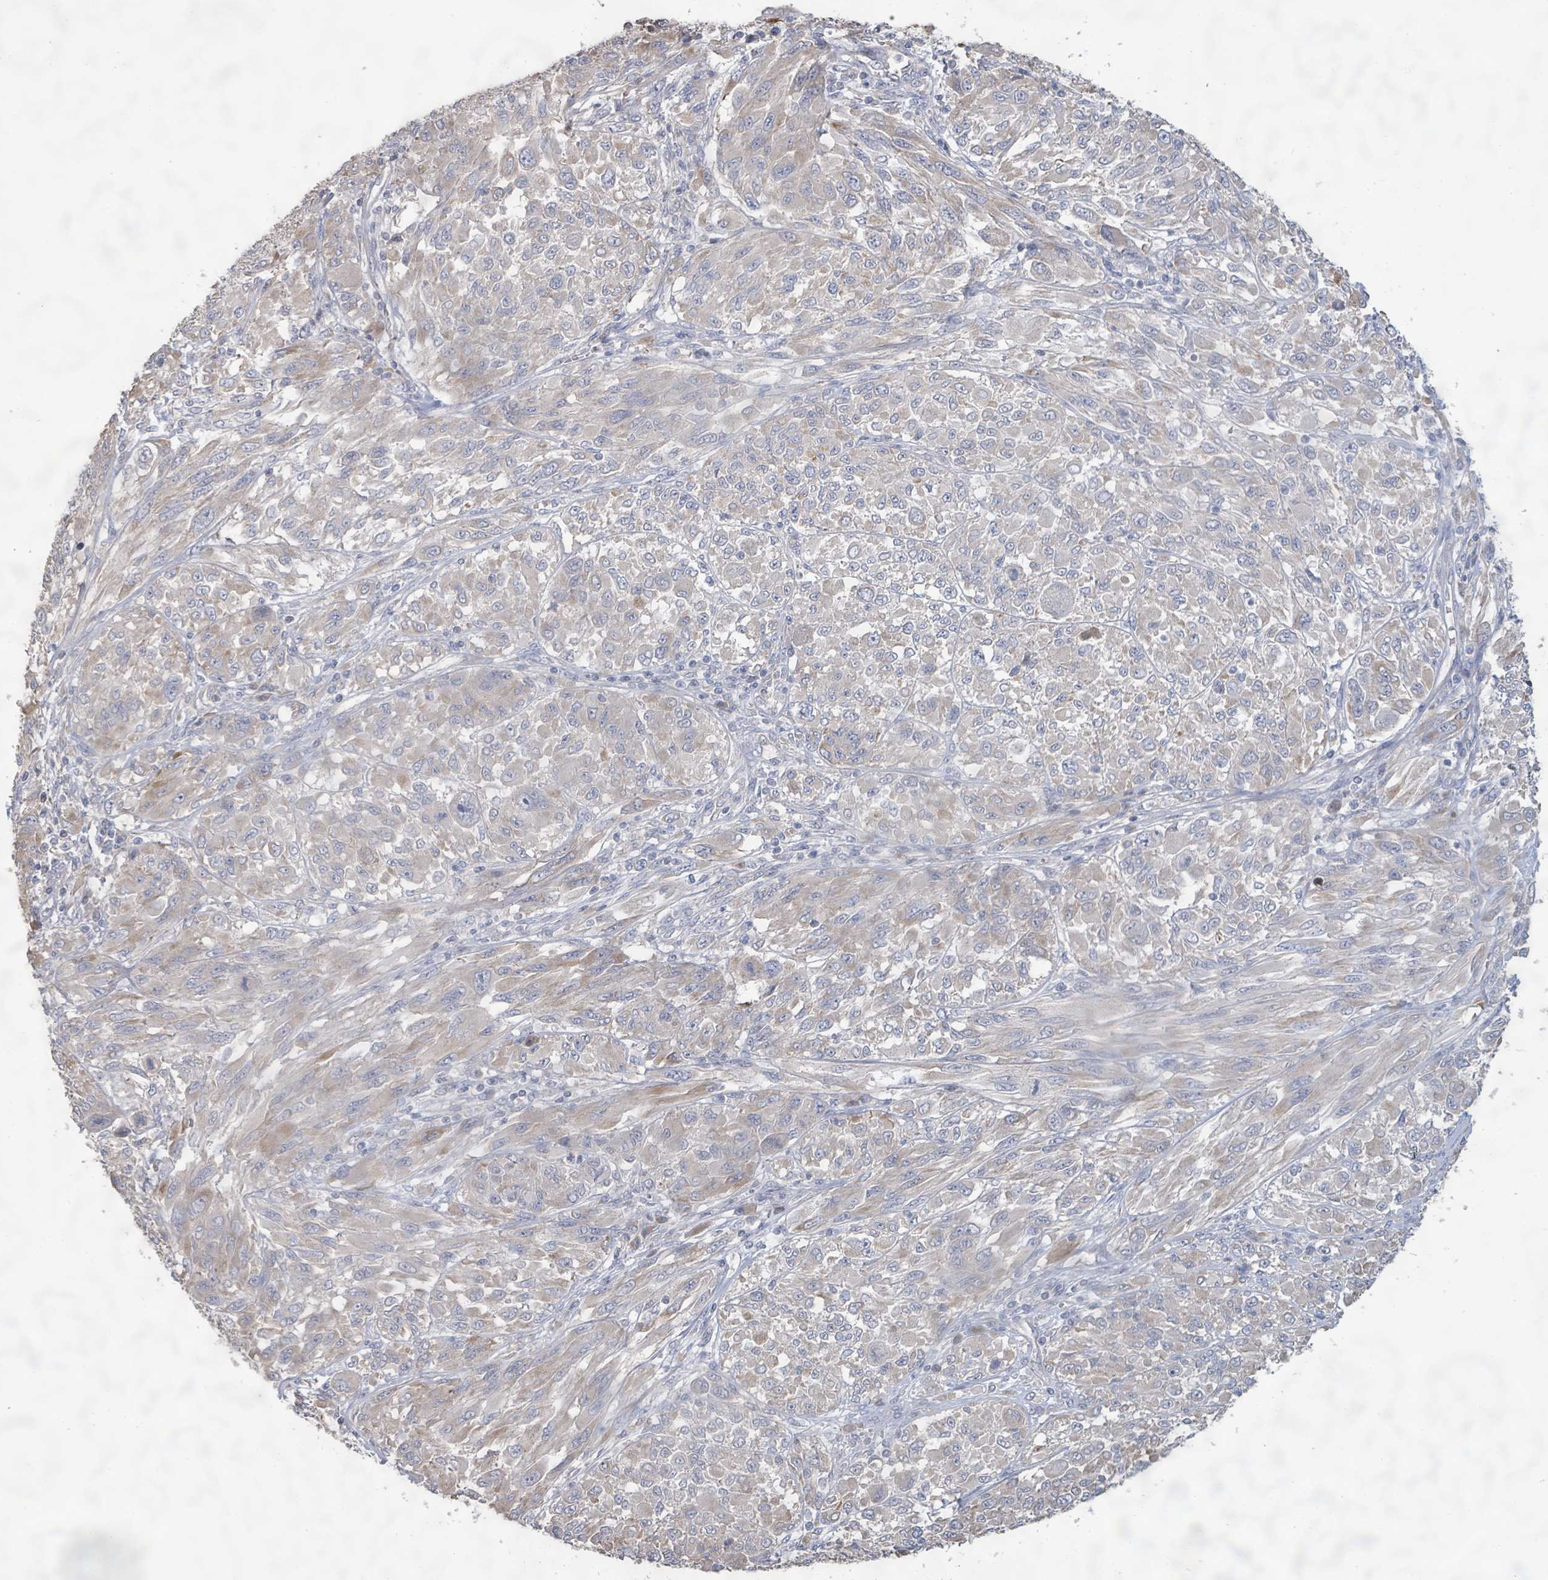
{"staining": {"intensity": "negative", "quantity": "none", "location": "none"}, "tissue": "melanoma", "cell_type": "Tumor cells", "image_type": "cancer", "snomed": [{"axis": "morphology", "description": "Malignant melanoma, NOS"}, {"axis": "topography", "description": "Skin"}], "caption": "DAB (3,3'-diaminobenzidine) immunohistochemical staining of melanoma reveals no significant staining in tumor cells.", "gene": "KCNS2", "patient": {"sex": "female", "age": 91}}